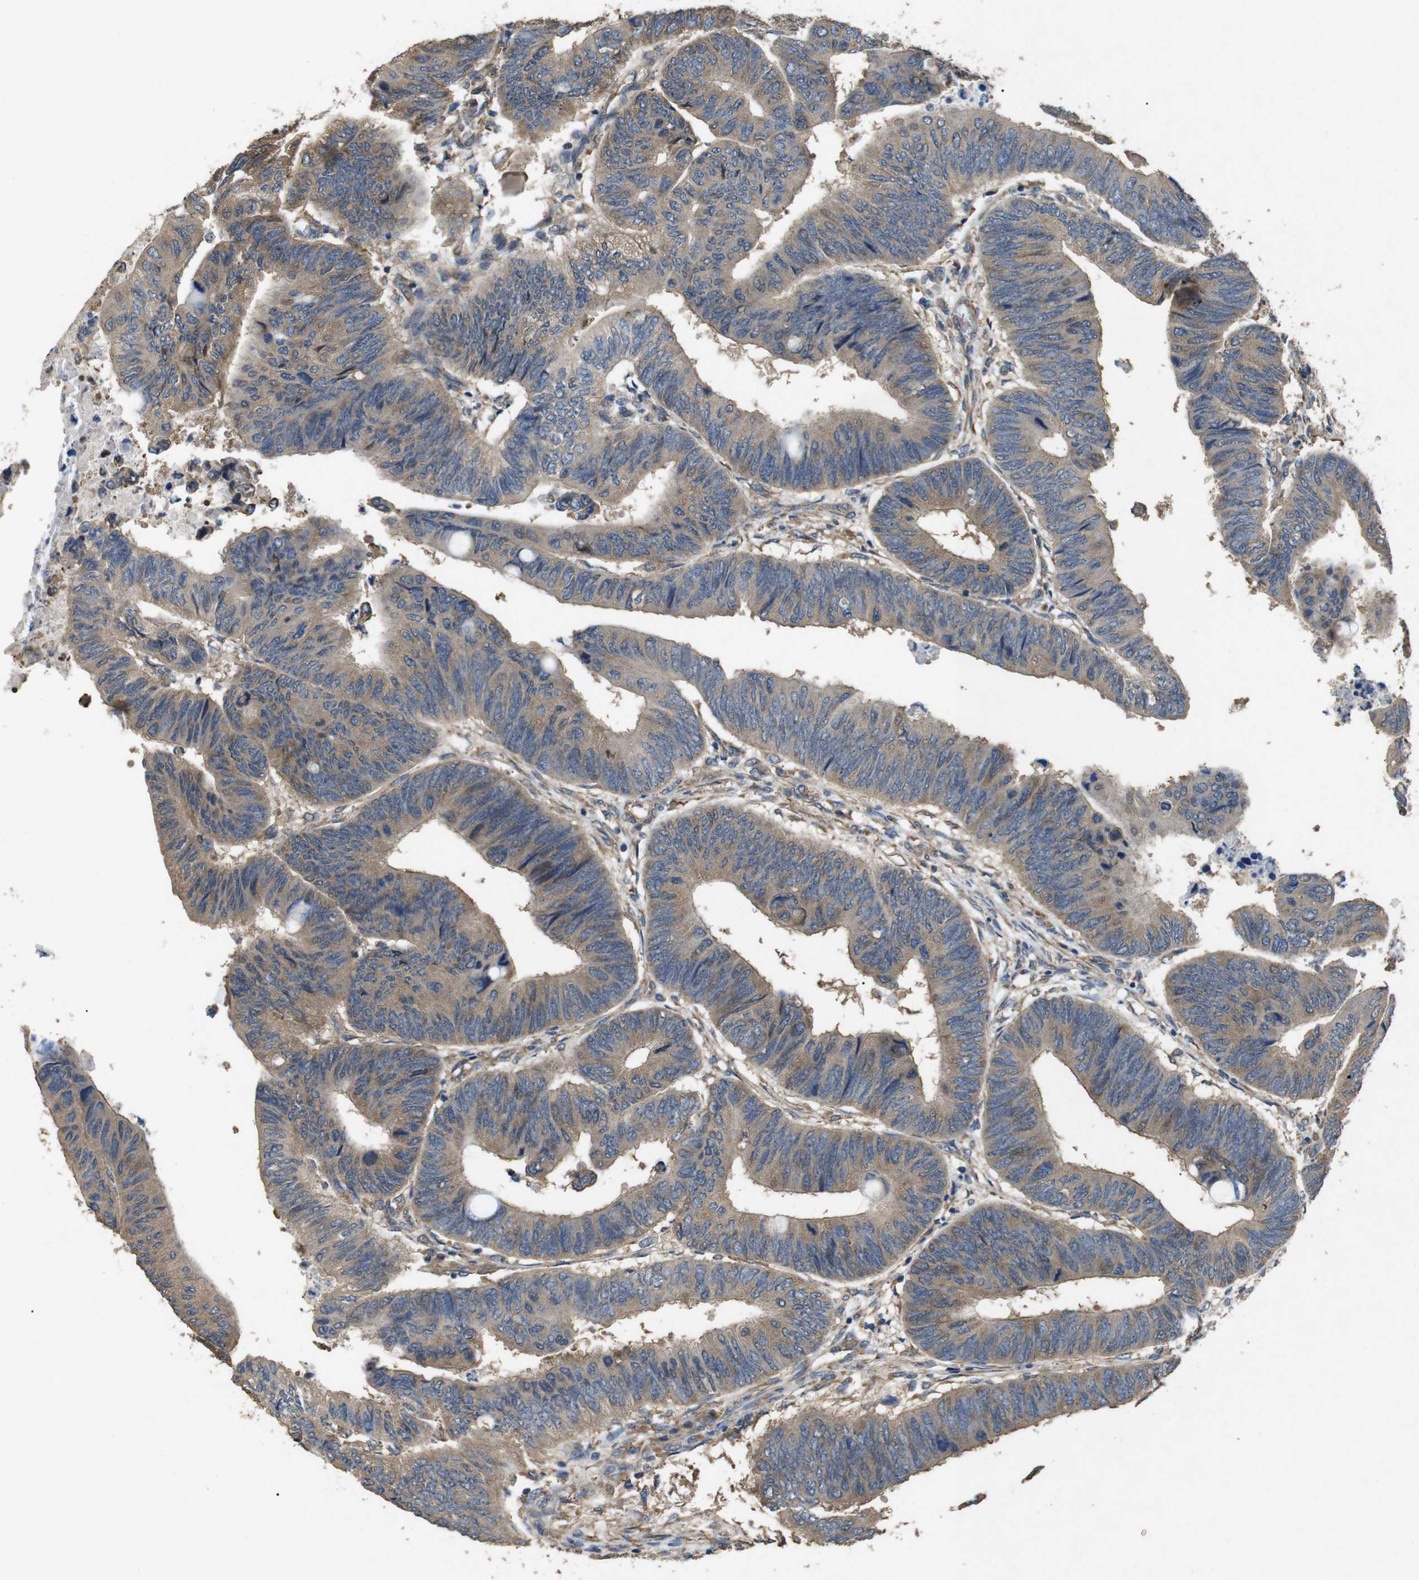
{"staining": {"intensity": "moderate", "quantity": ">75%", "location": "cytoplasmic/membranous"}, "tissue": "colorectal cancer", "cell_type": "Tumor cells", "image_type": "cancer", "snomed": [{"axis": "morphology", "description": "Normal tissue, NOS"}, {"axis": "morphology", "description": "Adenocarcinoma, NOS"}, {"axis": "topography", "description": "Rectum"}, {"axis": "topography", "description": "Peripheral nerve tissue"}], "caption": "Immunohistochemistry (DAB) staining of human colorectal adenocarcinoma exhibits moderate cytoplasmic/membranous protein expression in about >75% of tumor cells.", "gene": "BNIP3", "patient": {"sex": "male", "age": 92}}